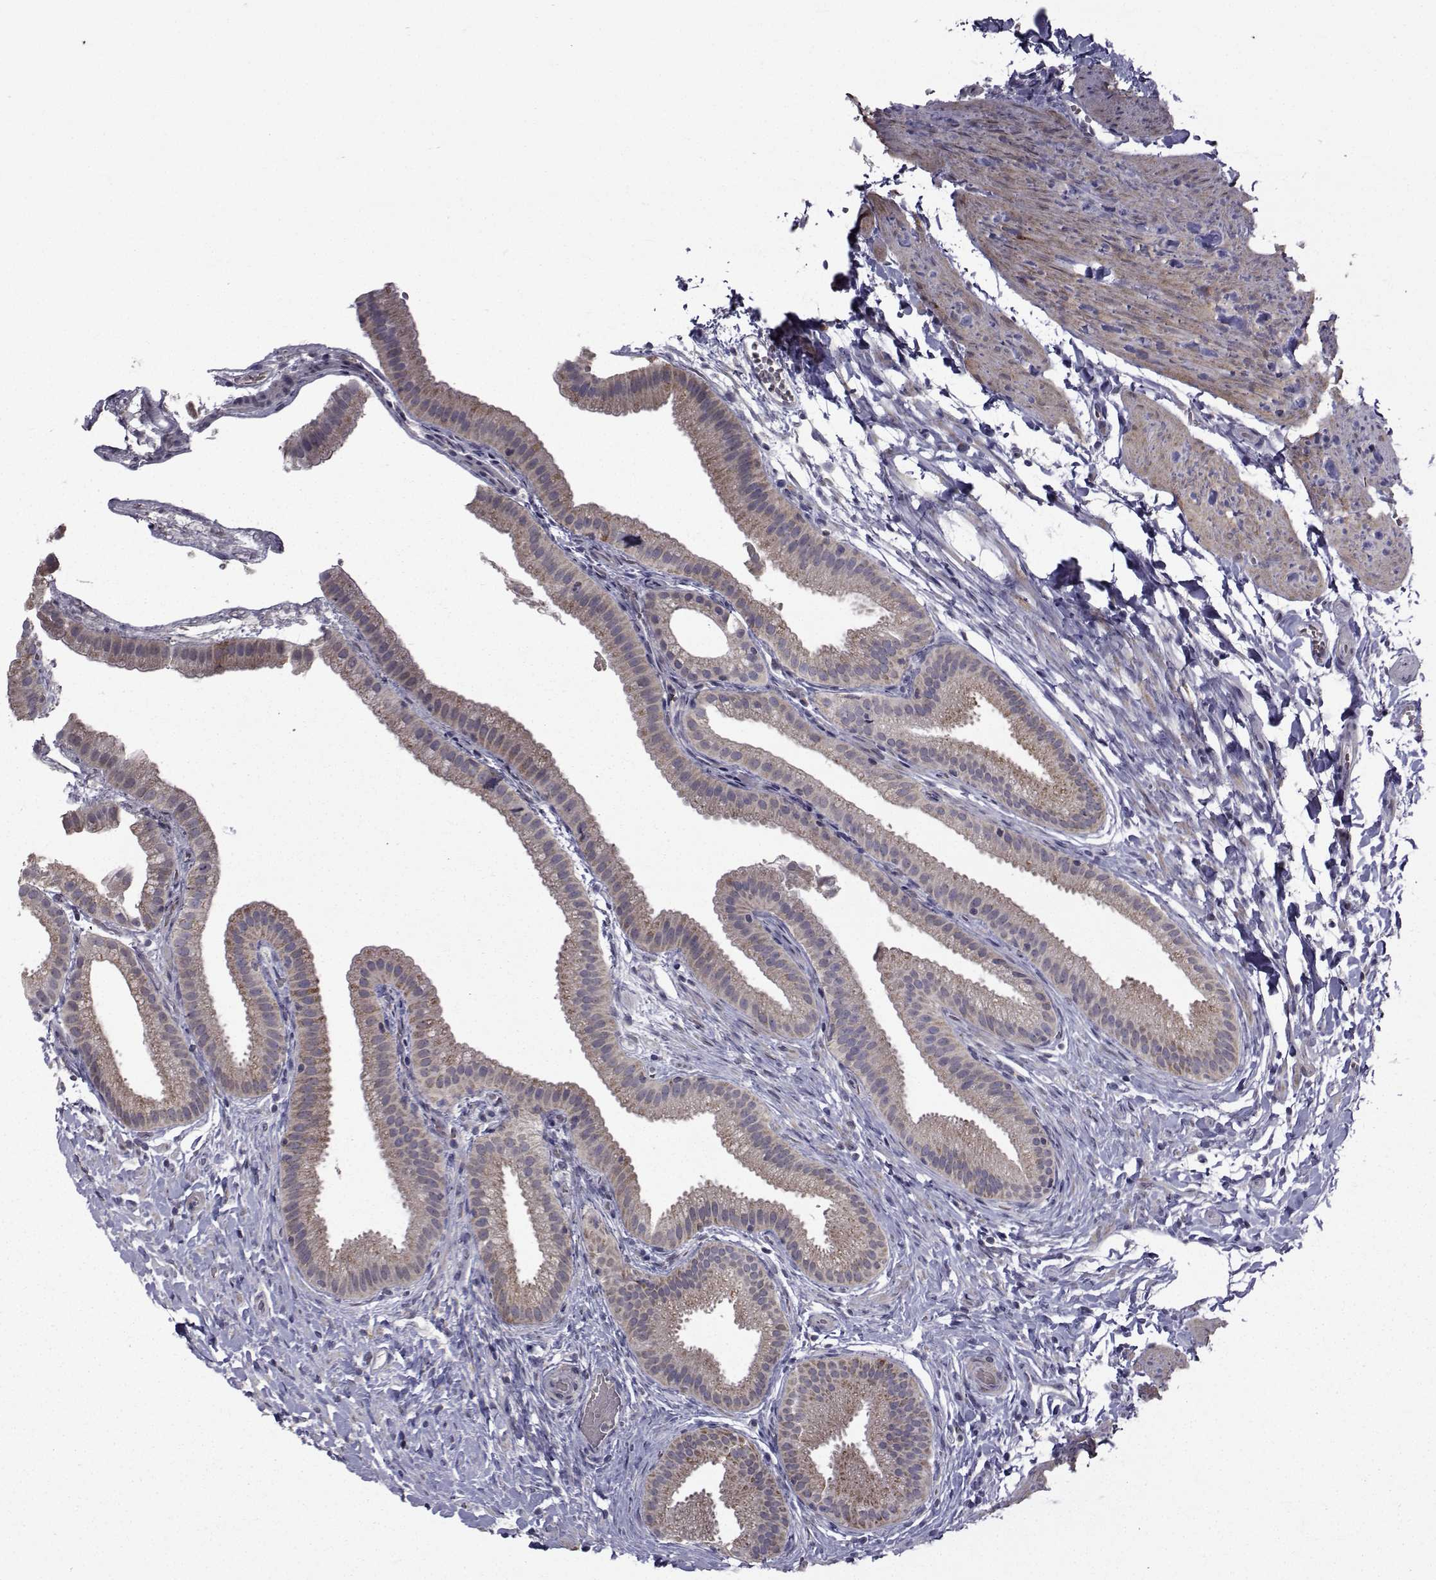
{"staining": {"intensity": "weak", "quantity": ">75%", "location": "cytoplasmic/membranous"}, "tissue": "gallbladder", "cell_type": "Glandular cells", "image_type": "normal", "snomed": [{"axis": "morphology", "description": "Normal tissue, NOS"}, {"axis": "topography", "description": "Gallbladder"}], "caption": "Glandular cells show low levels of weak cytoplasmic/membranous expression in about >75% of cells in unremarkable gallbladder. (DAB (3,3'-diaminobenzidine) IHC with brightfield microscopy, high magnification).", "gene": "FDXR", "patient": {"sex": "female", "age": 63}}